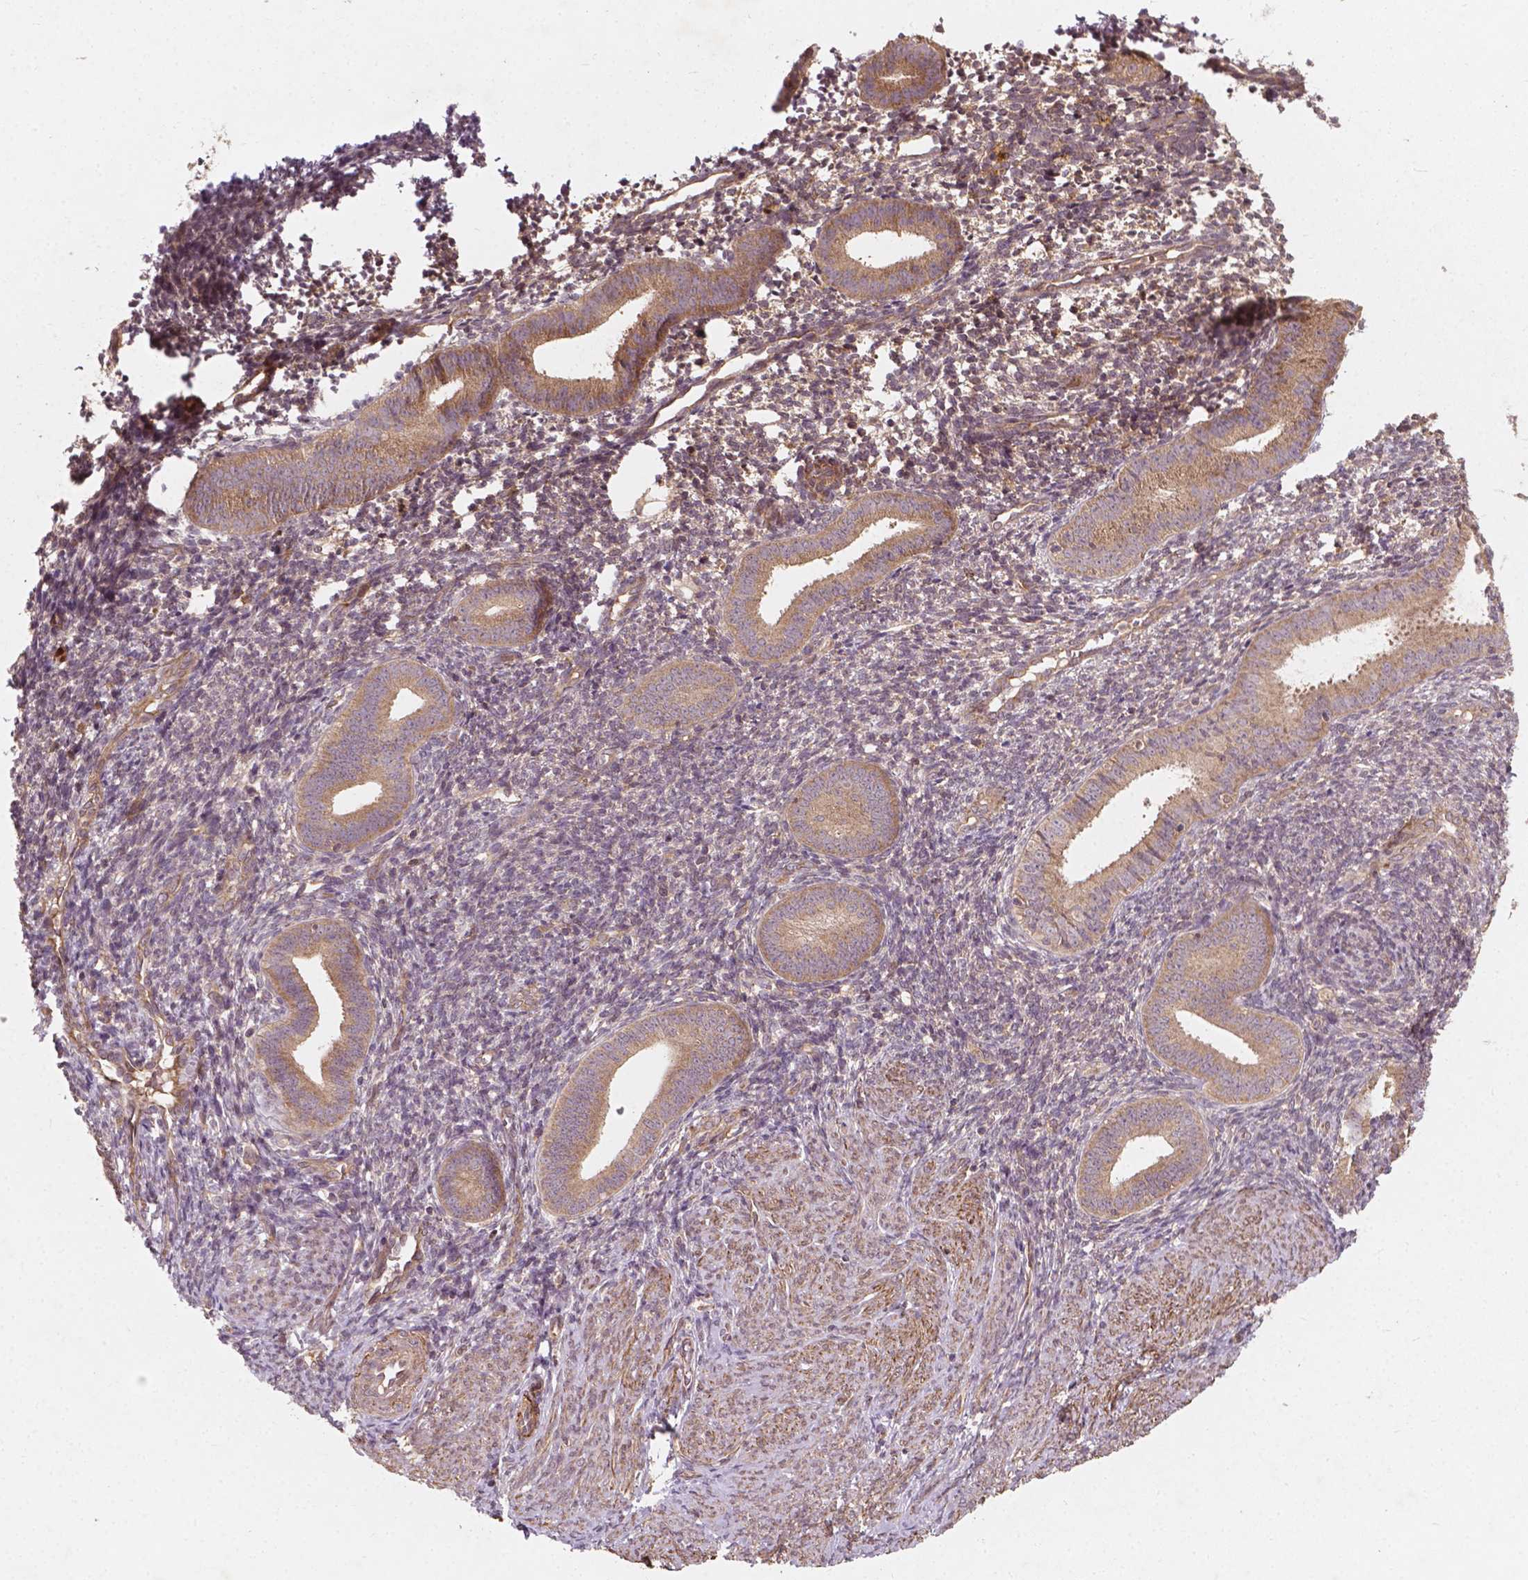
{"staining": {"intensity": "weak", "quantity": "<25%", "location": "cytoplasmic/membranous"}, "tissue": "endometrium", "cell_type": "Cells in endometrial stroma", "image_type": "normal", "snomed": [{"axis": "morphology", "description": "Normal tissue, NOS"}, {"axis": "topography", "description": "Endometrium"}], "caption": "Immunohistochemistry of benign endometrium demonstrates no positivity in cells in endometrial stroma.", "gene": "CYFIP1", "patient": {"sex": "female", "age": 40}}